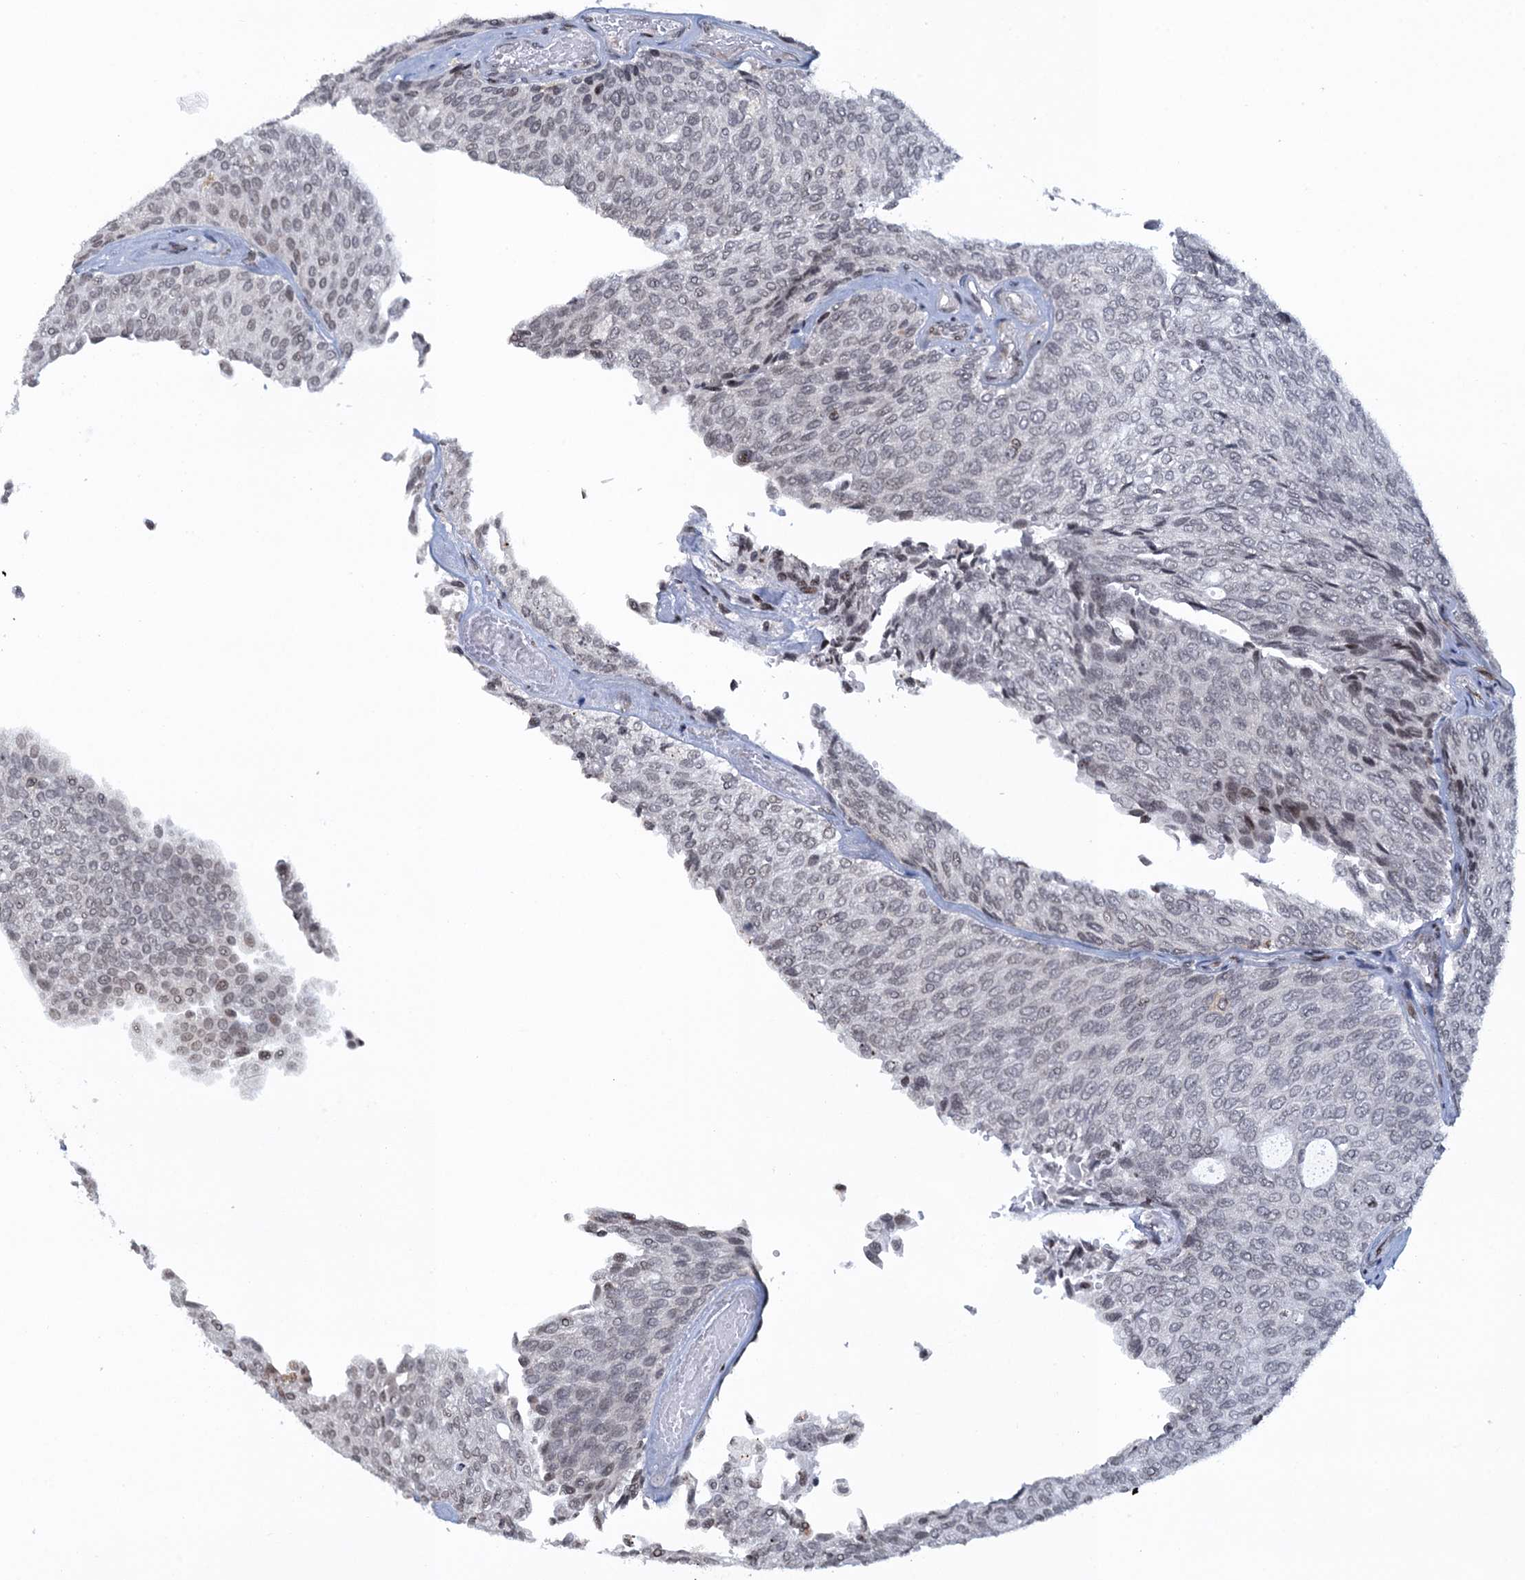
{"staining": {"intensity": "negative", "quantity": "none", "location": "none"}, "tissue": "urothelial cancer", "cell_type": "Tumor cells", "image_type": "cancer", "snomed": [{"axis": "morphology", "description": "Urothelial carcinoma, Low grade"}, {"axis": "topography", "description": "Urinary bladder"}], "caption": "This is an immunohistochemistry (IHC) photomicrograph of human urothelial carcinoma (low-grade). There is no positivity in tumor cells.", "gene": "FYB1", "patient": {"sex": "female", "age": 79}}